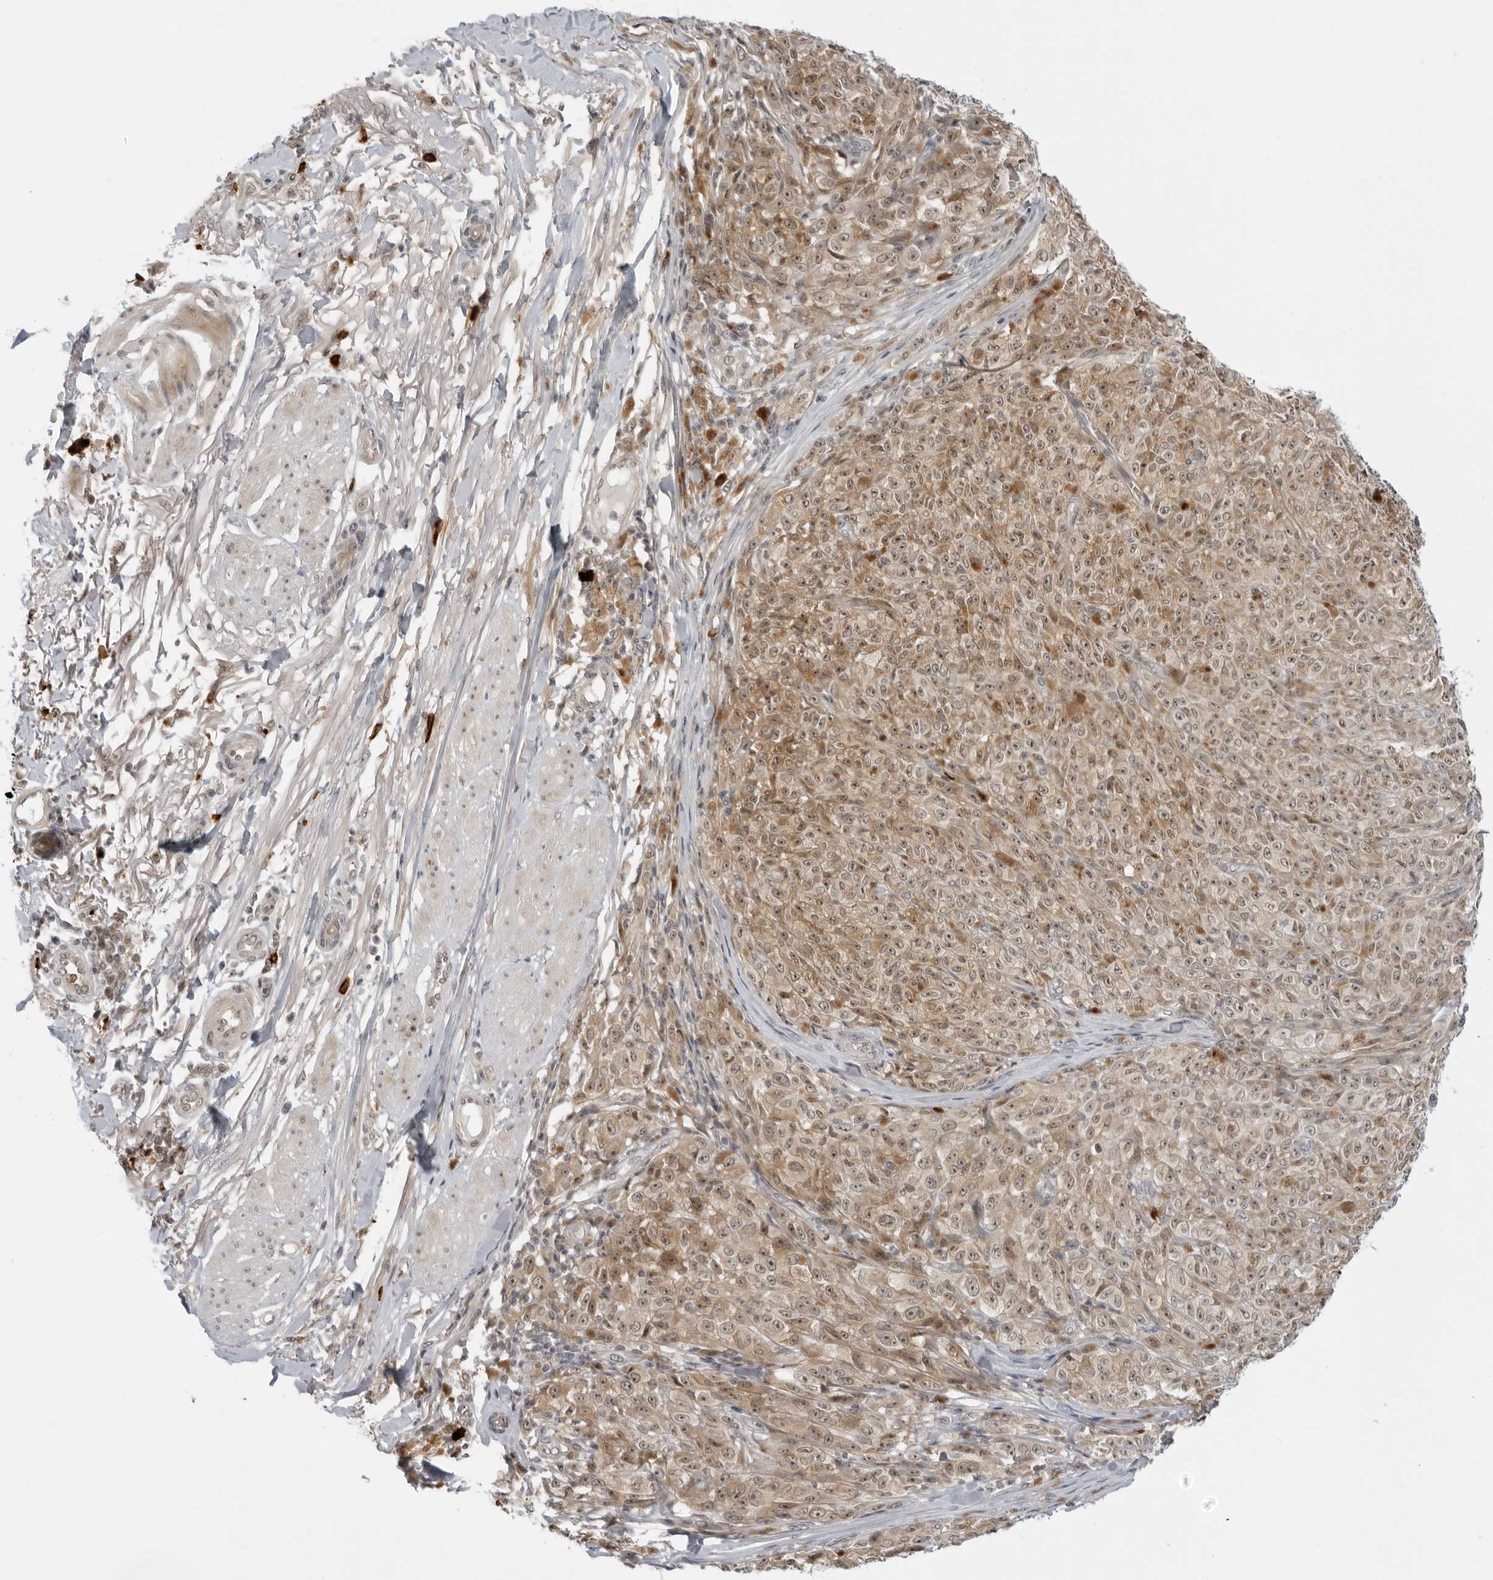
{"staining": {"intensity": "moderate", "quantity": ">75%", "location": "cytoplasmic/membranous,nuclear"}, "tissue": "melanoma", "cell_type": "Tumor cells", "image_type": "cancer", "snomed": [{"axis": "morphology", "description": "Malignant melanoma, NOS"}, {"axis": "topography", "description": "Skin"}], "caption": "The immunohistochemical stain shows moderate cytoplasmic/membranous and nuclear staining in tumor cells of malignant melanoma tissue. Using DAB (3,3'-diaminobenzidine) (brown) and hematoxylin (blue) stains, captured at high magnification using brightfield microscopy.", "gene": "SUGCT", "patient": {"sex": "female", "age": 82}}